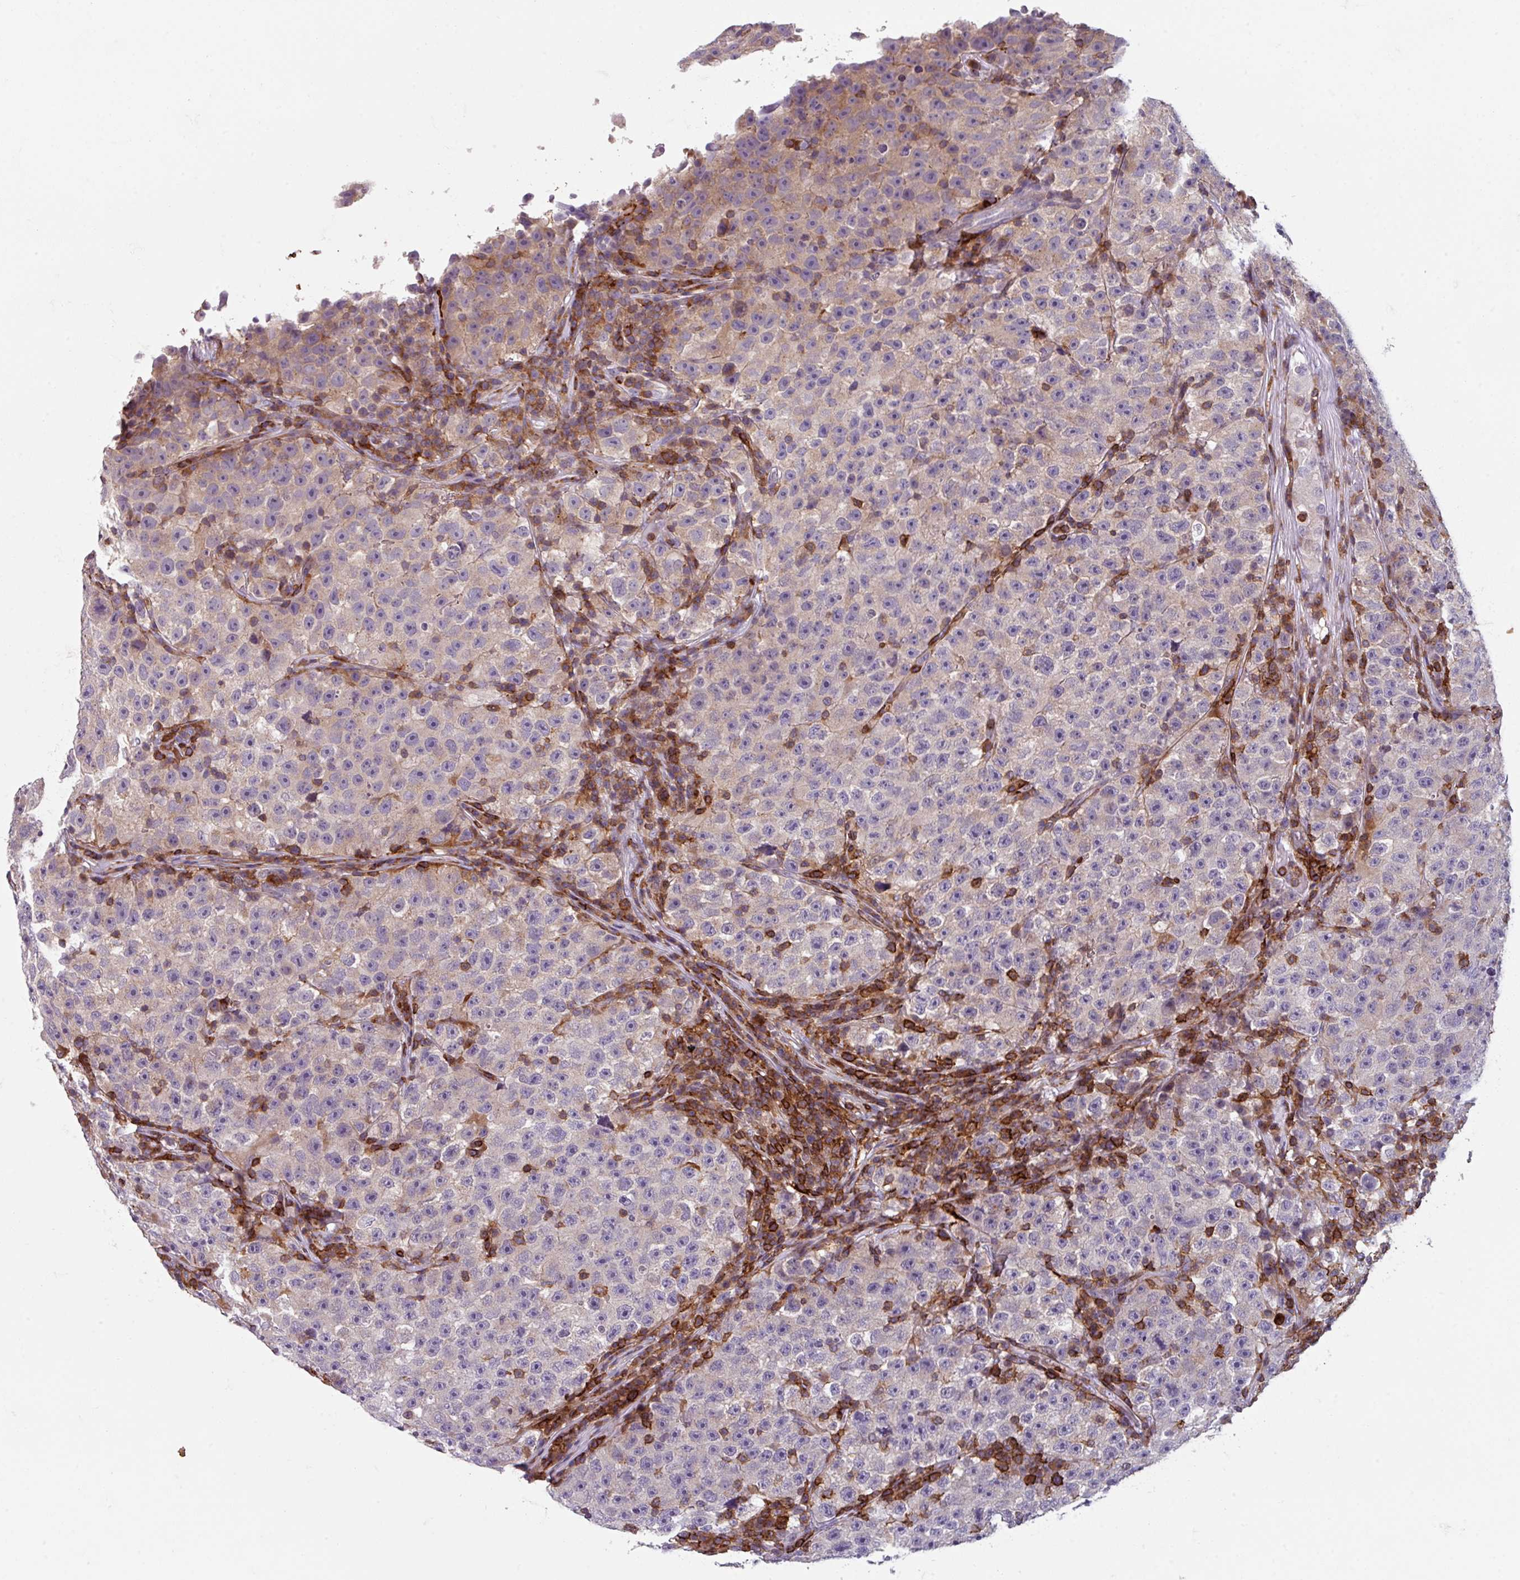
{"staining": {"intensity": "weak", "quantity": "25%-75%", "location": "cytoplasmic/membranous"}, "tissue": "testis cancer", "cell_type": "Tumor cells", "image_type": "cancer", "snomed": [{"axis": "morphology", "description": "Seminoma, NOS"}, {"axis": "topography", "description": "Testis"}], "caption": "This image exhibits immunohistochemistry (IHC) staining of human testis cancer, with low weak cytoplasmic/membranous staining in about 25%-75% of tumor cells.", "gene": "NEDD9", "patient": {"sex": "male", "age": 22}}